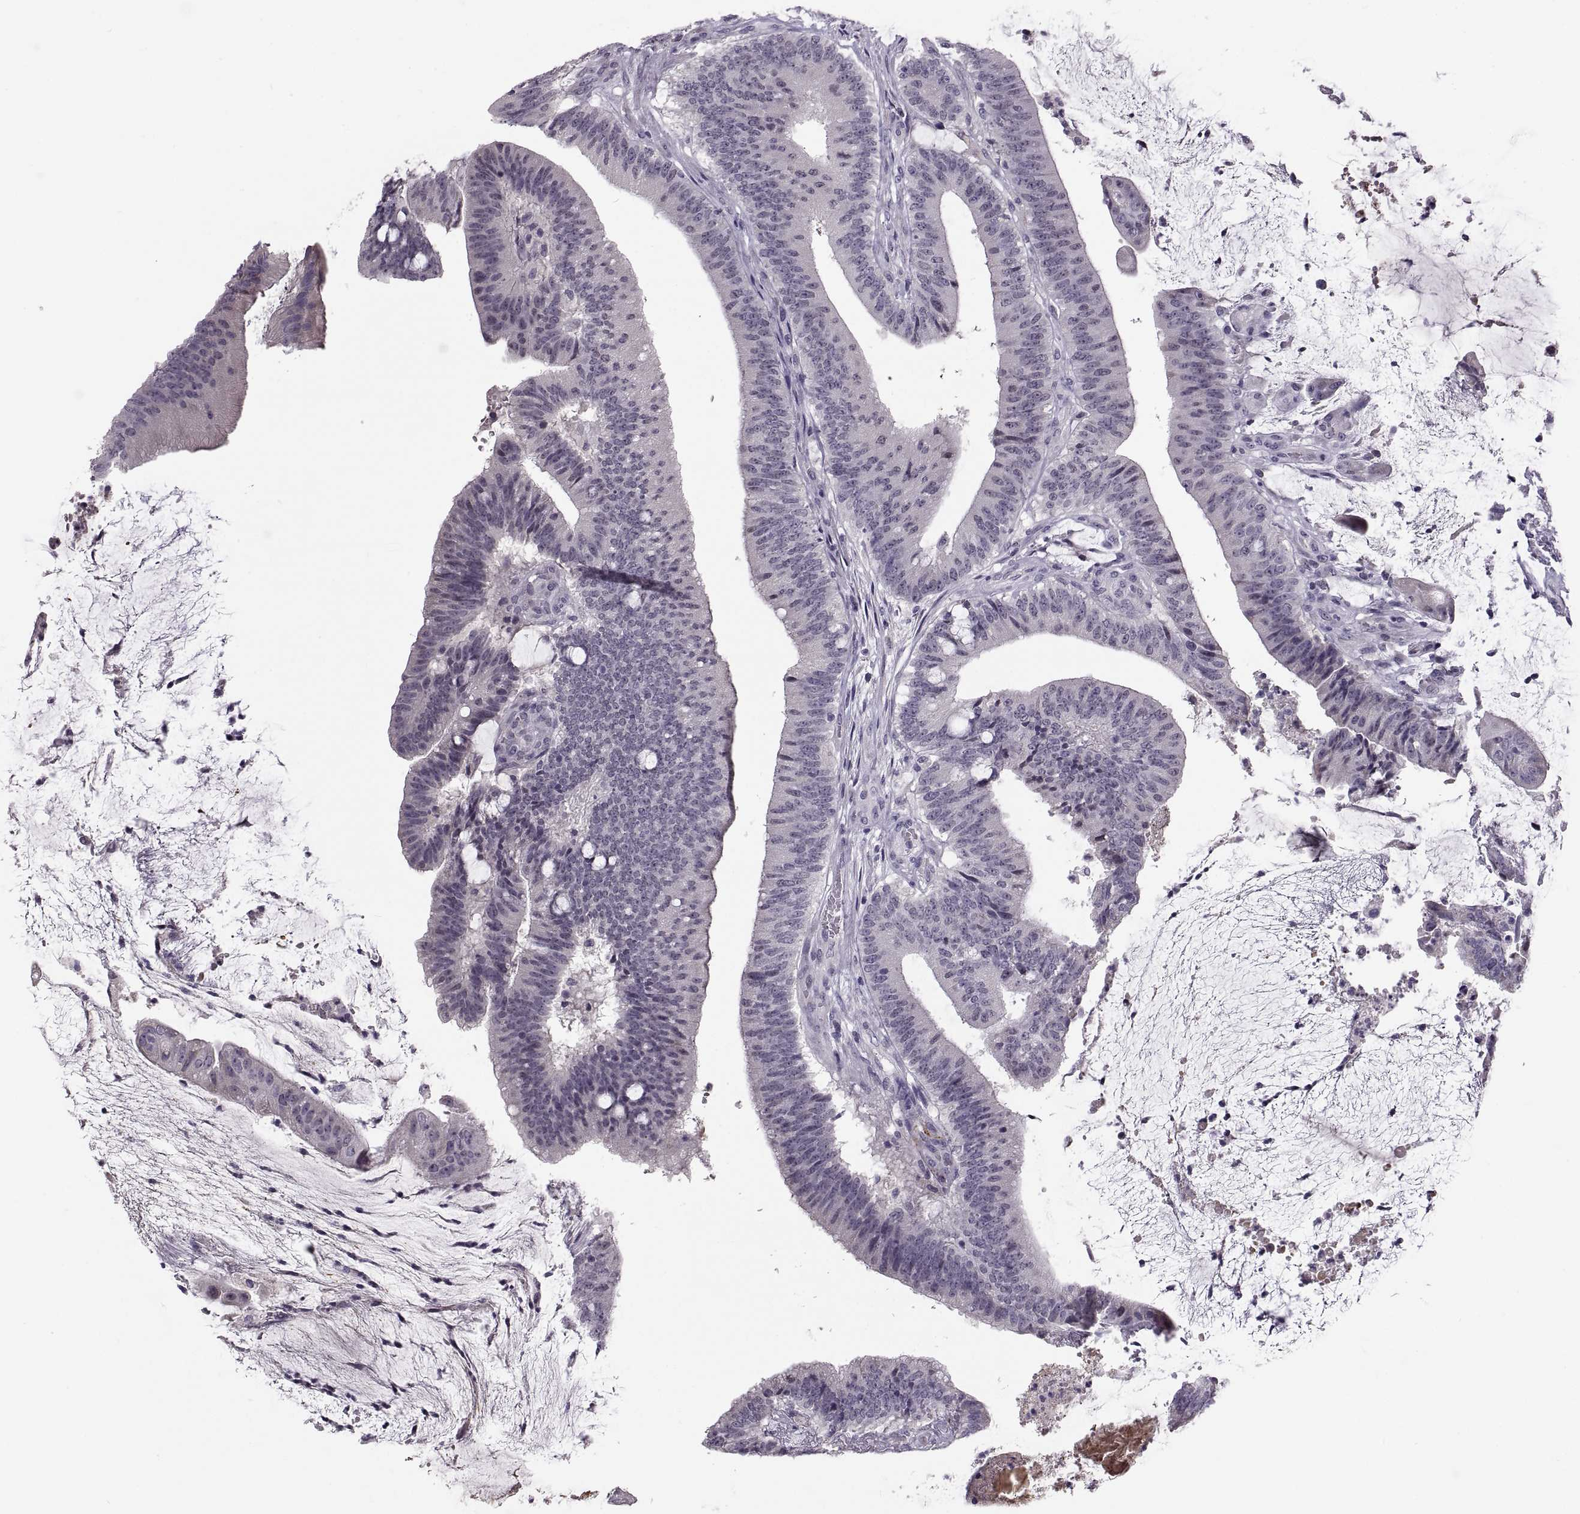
{"staining": {"intensity": "negative", "quantity": "none", "location": "none"}, "tissue": "colorectal cancer", "cell_type": "Tumor cells", "image_type": "cancer", "snomed": [{"axis": "morphology", "description": "Adenocarcinoma, NOS"}, {"axis": "topography", "description": "Colon"}], "caption": "Adenocarcinoma (colorectal) was stained to show a protein in brown. There is no significant positivity in tumor cells. (Immunohistochemistry, brightfield microscopy, high magnification).", "gene": "MAGEB18", "patient": {"sex": "female", "age": 43}}